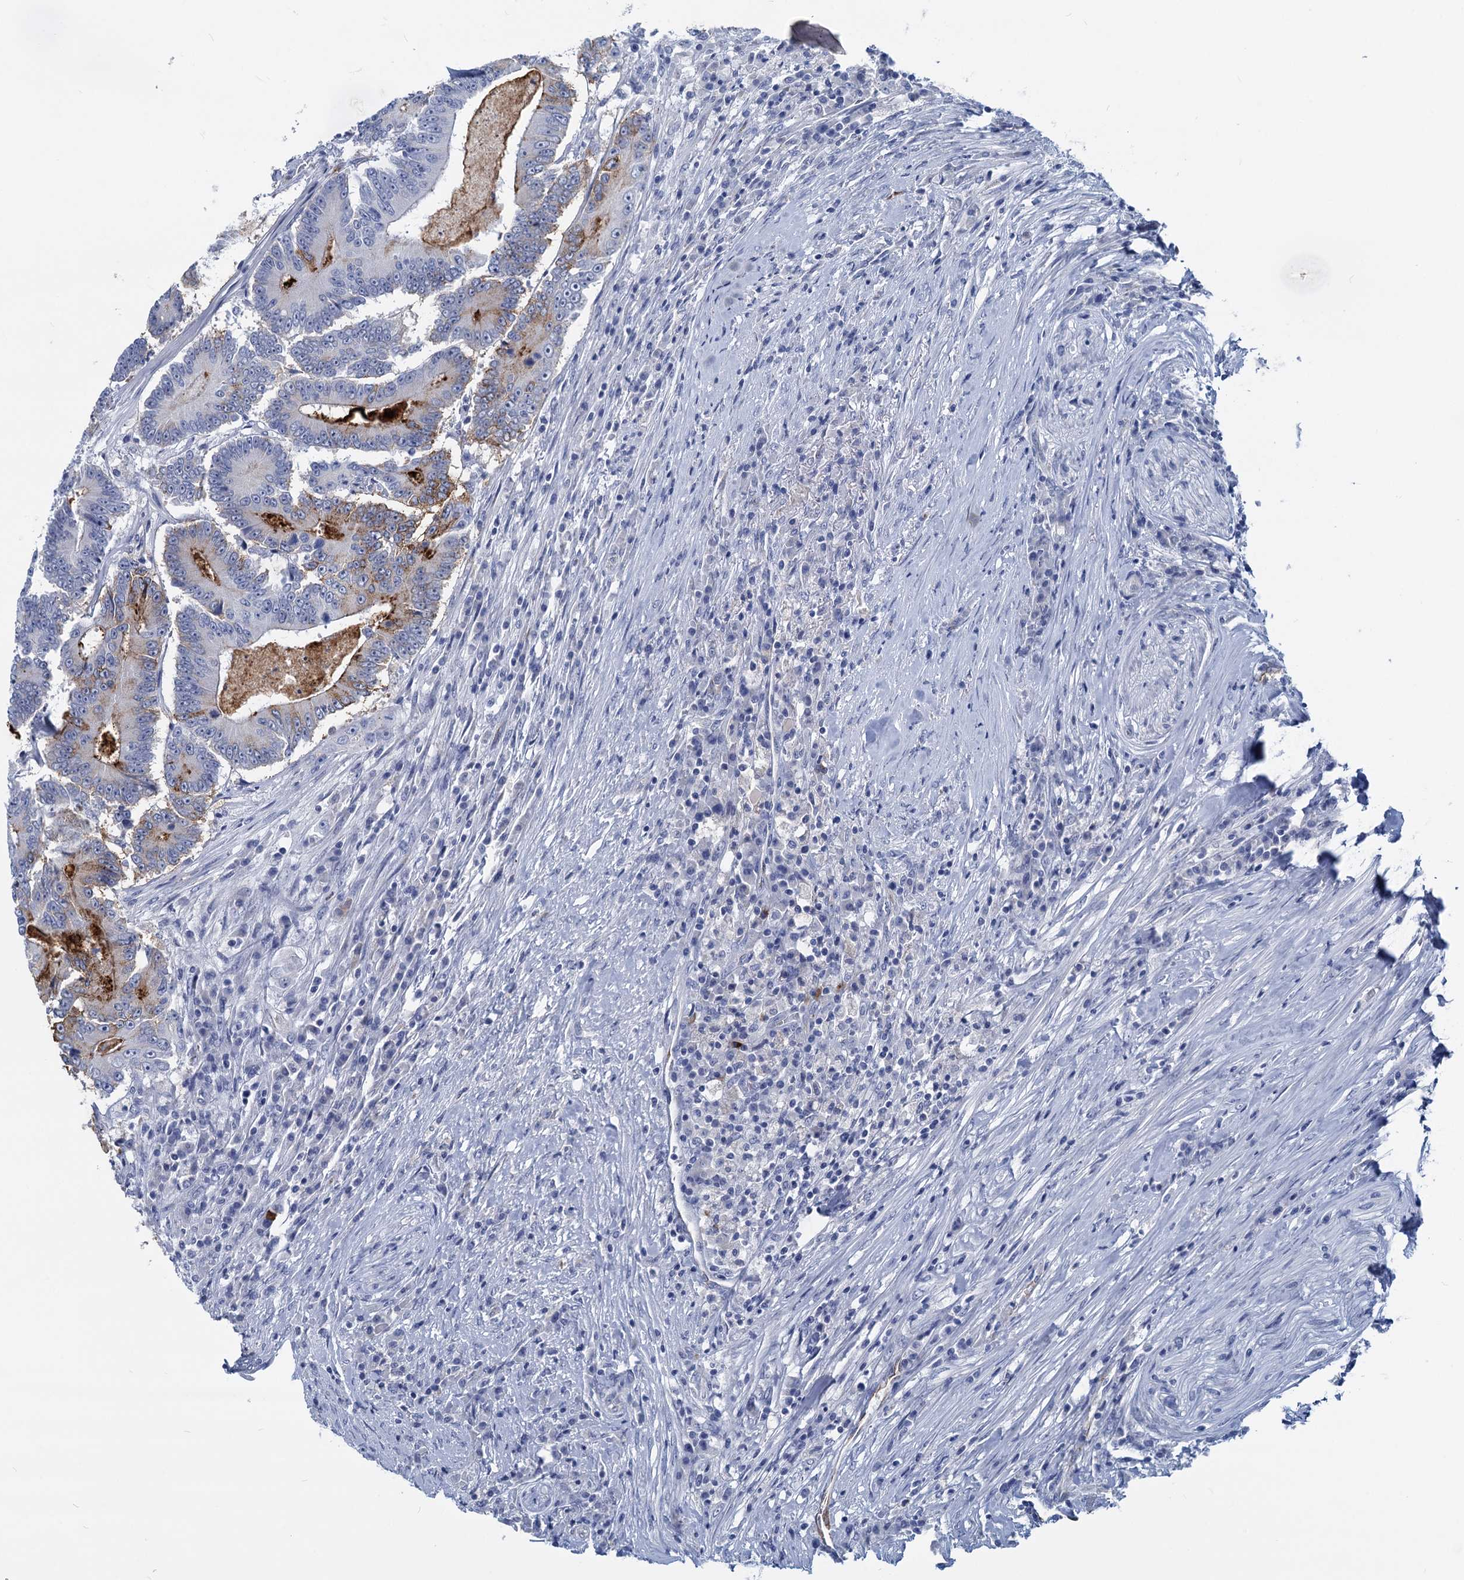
{"staining": {"intensity": "negative", "quantity": "none", "location": "none"}, "tissue": "colorectal cancer", "cell_type": "Tumor cells", "image_type": "cancer", "snomed": [{"axis": "morphology", "description": "Adenocarcinoma, NOS"}, {"axis": "topography", "description": "Colon"}], "caption": "Immunohistochemical staining of human colorectal cancer displays no significant positivity in tumor cells.", "gene": "INSC", "patient": {"sex": "male", "age": 83}}